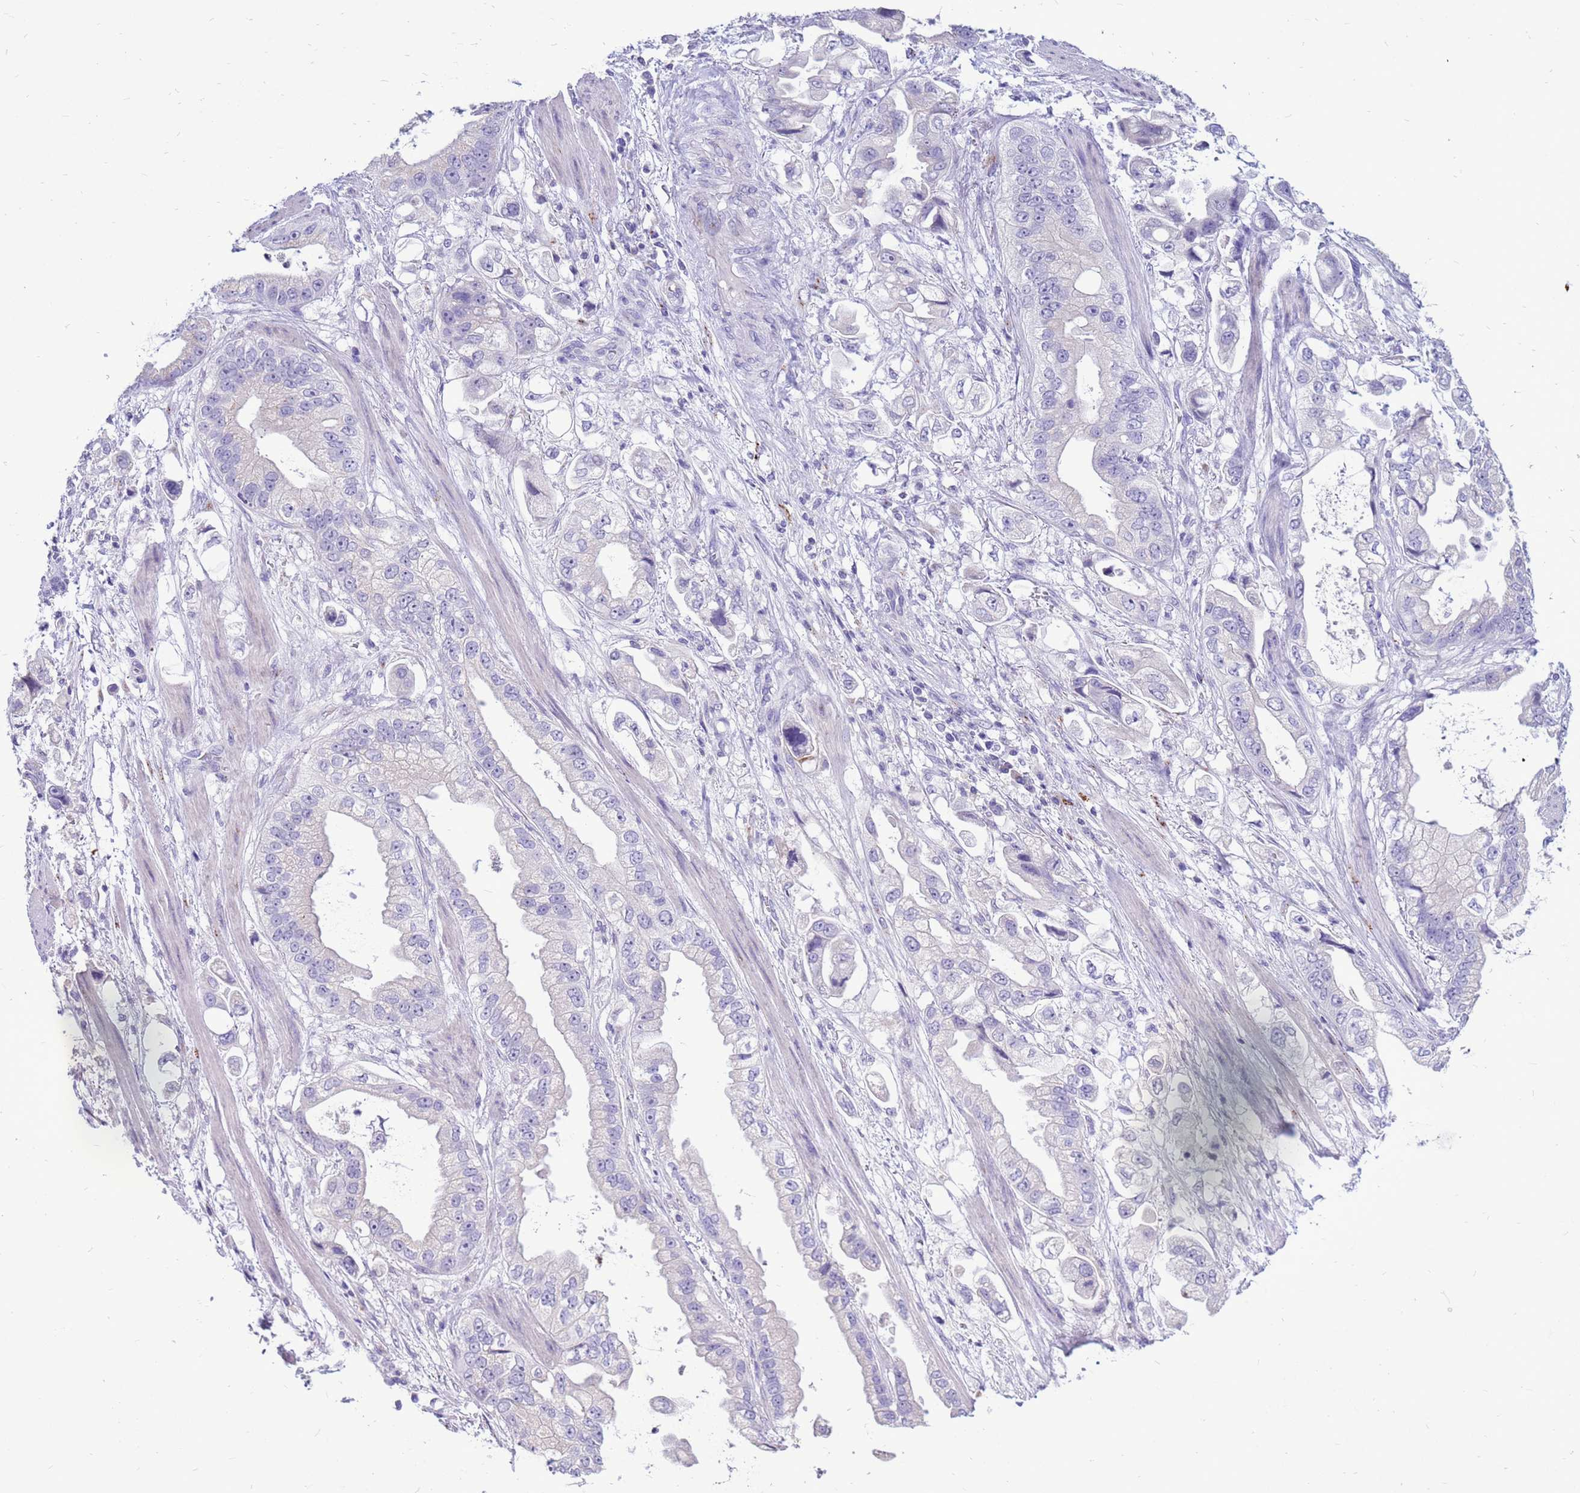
{"staining": {"intensity": "negative", "quantity": "none", "location": "none"}, "tissue": "stomach cancer", "cell_type": "Tumor cells", "image_type": "cancer", "snomed": [{"axis": "morphology", "description": "Adenocarcinoma, NOS"}, {"axis": "topography", "description": "Stomach"}], "caption": "IHC image of human adenocarcinoma (stomach) stained for a protein (brown), which reveals no positivity in tumor cells.", "gene": "PDE10A", "patient": {"sex": "male", "age": 62}}